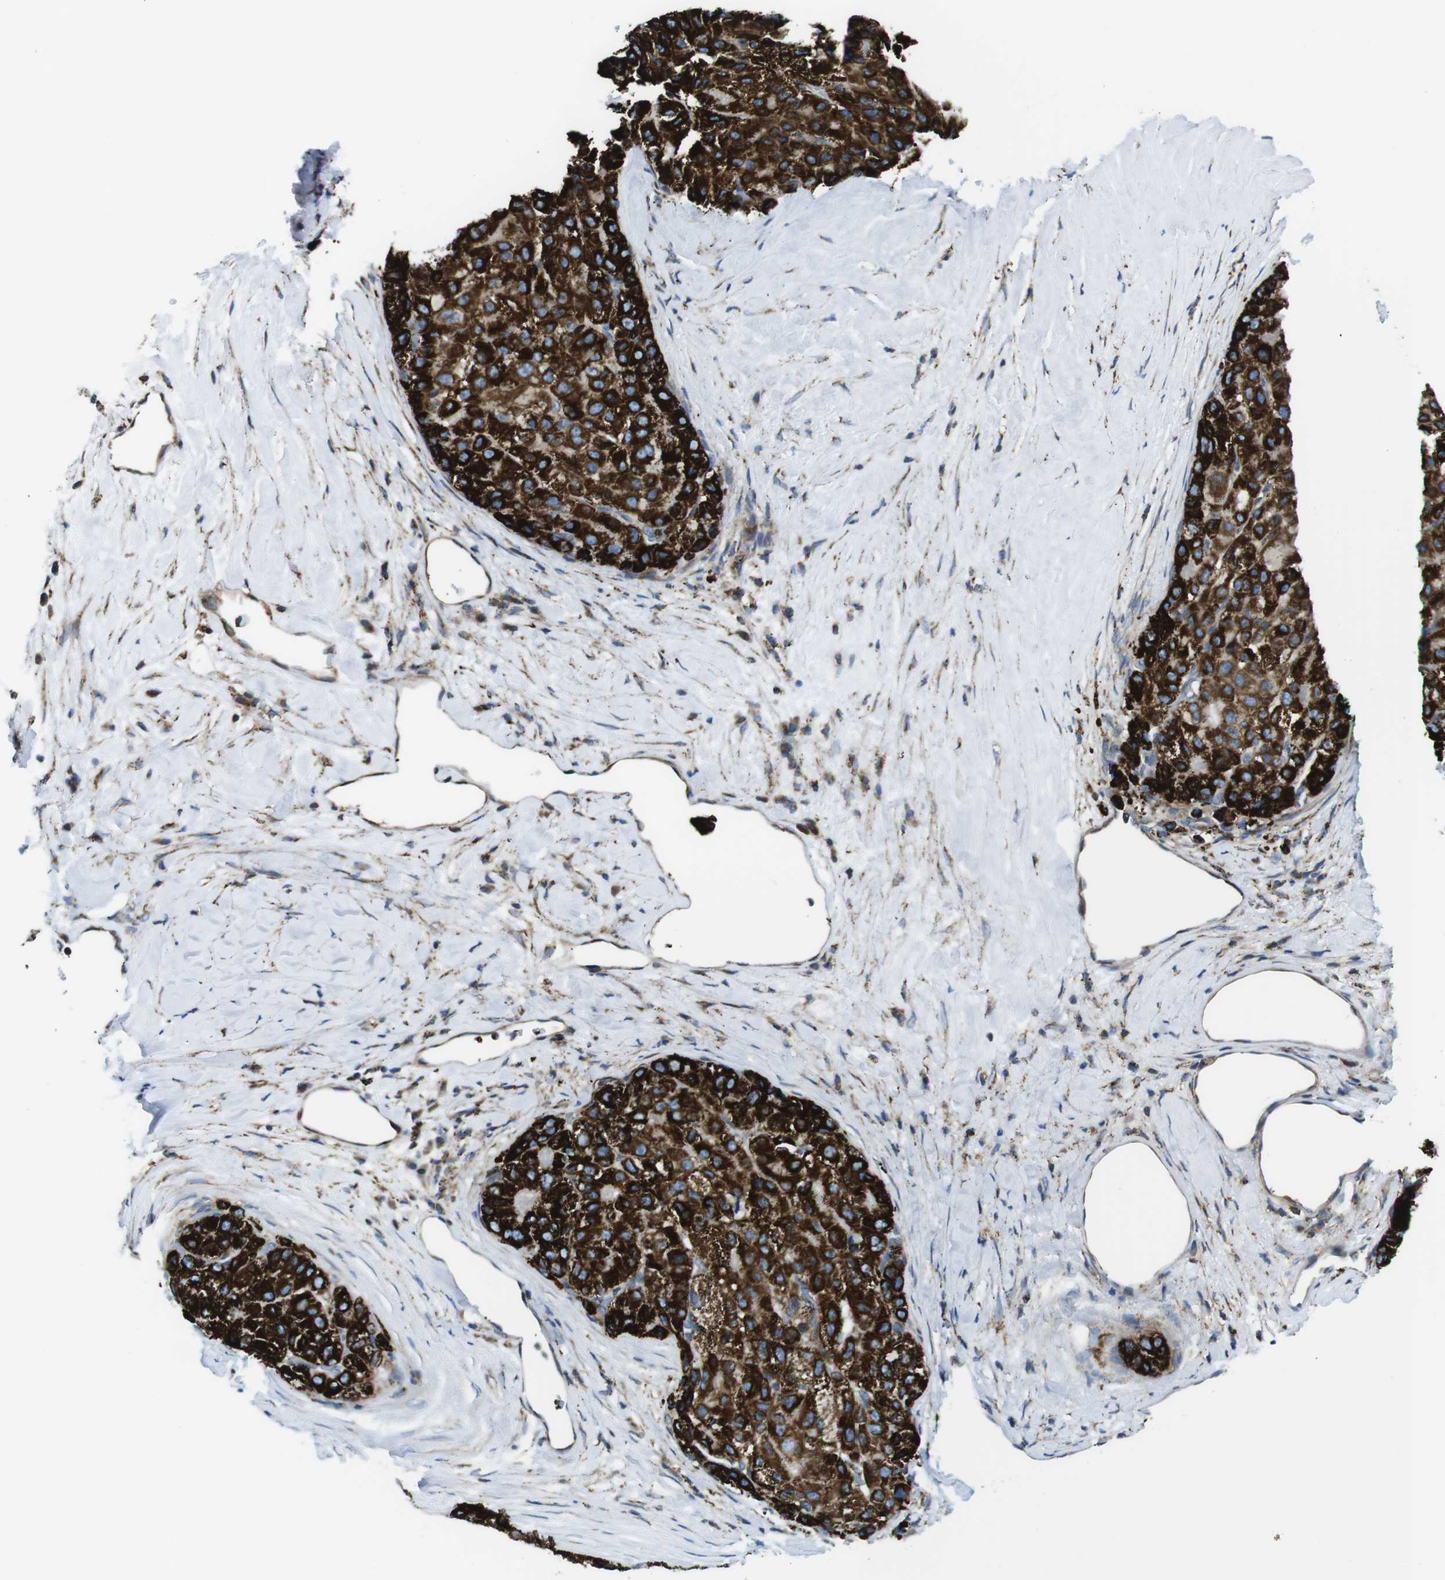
{"staining": {"intensity": "strong", "quantity": ">75%", "location": "cytoplasmic/membranous"}, "tissue": "liver cancer", "cell_type": "Tumor cells", "image_type": "cancer", "snomed": [{"axis": "morphology", "description": "Carcinoma, Hepatocellular, NOS"}, {"axis": "topography", "description": "Liver"}], "caption": "Immunohistochemical staining of human hepatocellular carcinoma (liver) displays high levels of strong cytoplasmic/membranous expression in approximately >75% of tumor cells.", "gene": "KCNE3", "patient": {"sex": "male", "age": 80}}